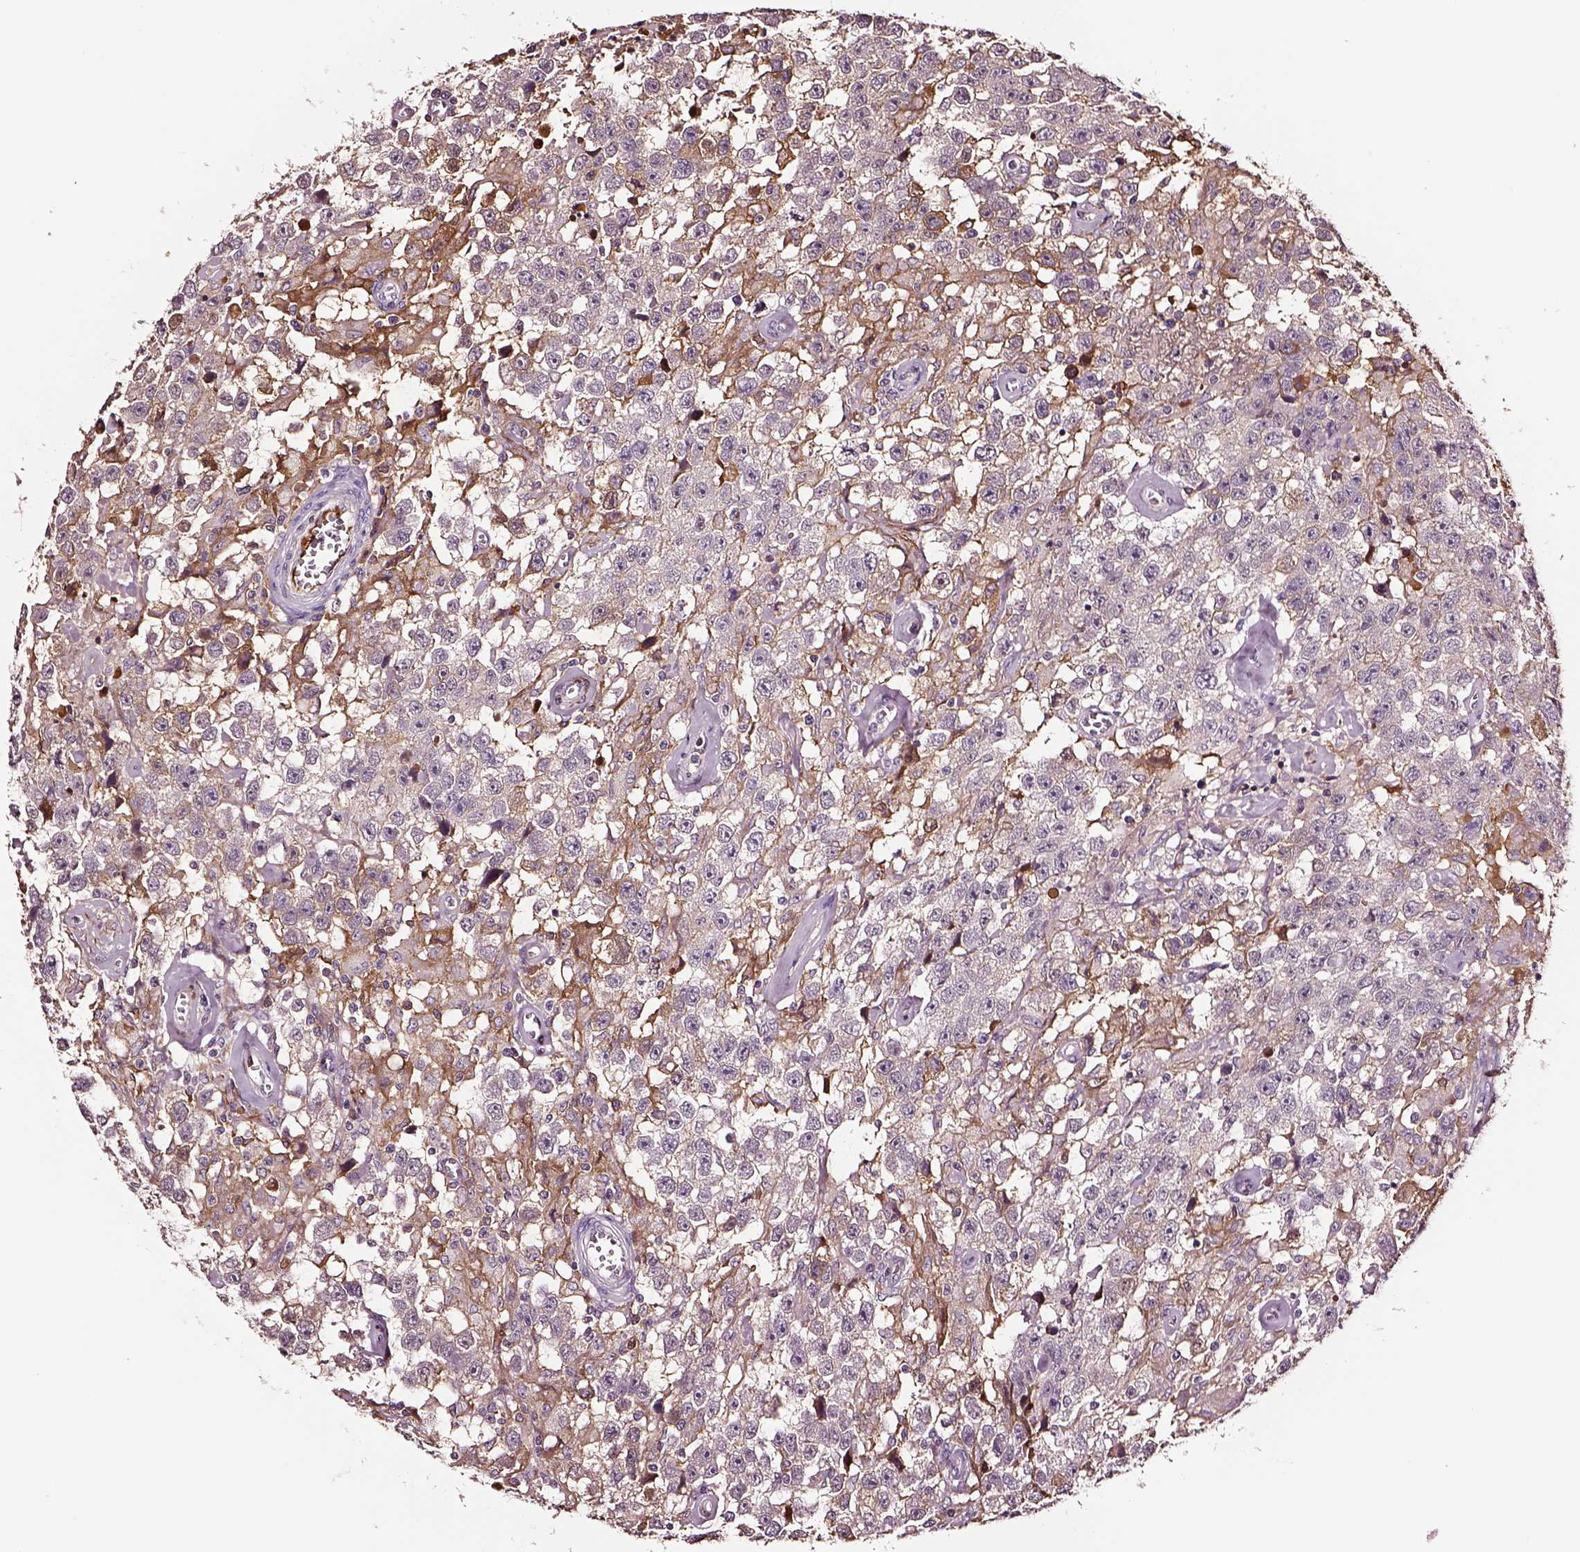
{"staining": {"intensity": "negative", "quantity": "none", "location": "none"}, "tissue": "testis cancer", "cell_type": "Tumor cells", "image_type": "cancer", "snomed": [{"axis": "morphology", "description": "Seminoma, NOS"}, {"axis": "topography", "description": "Testis"}], "caption": "Seminoma (testis) was stained to show a protein in brown. There is no significant staining in tumor cells.", "gene": "TF", "patient": {"sex": "male", "age": 43}}